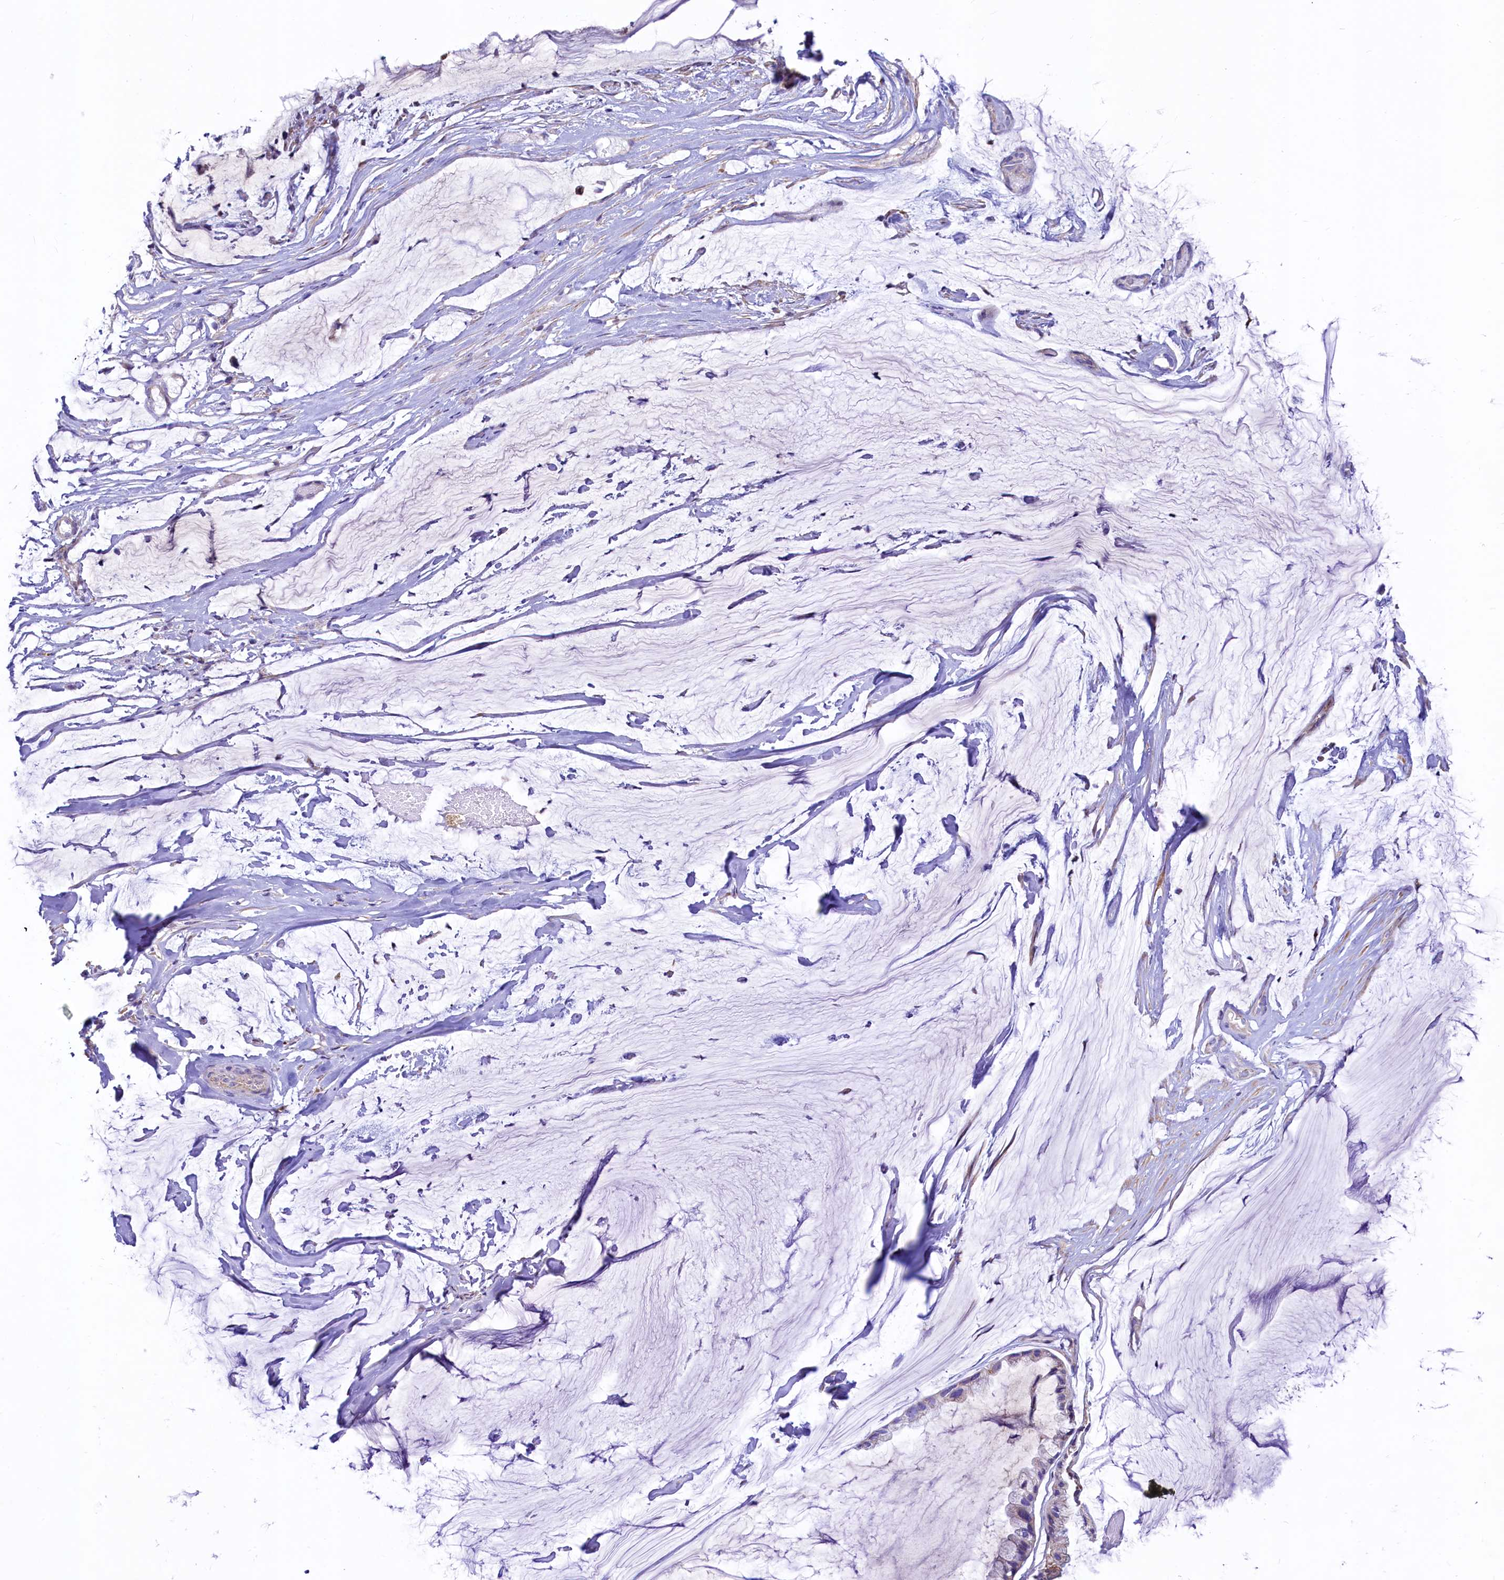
{"staining": {"intensity": "negative", "quantity": "none", "location": "none"}, "tissue": "ovarian cancer", "cell_type": "Tumor cells", "image_type": "cancer", "snomed": [{"axis": "morphology", "description": "Cystadenocarcinoma, mucinous, NOS"}, {"axis": "topography", "description": "Ovary"}], "caption": "Tumor cells are negative for protein expression in human ovarian mucinous cystadenocarcinoma.", "gene": "VWCE", "patient": {"sex": "female", "age": 39}}